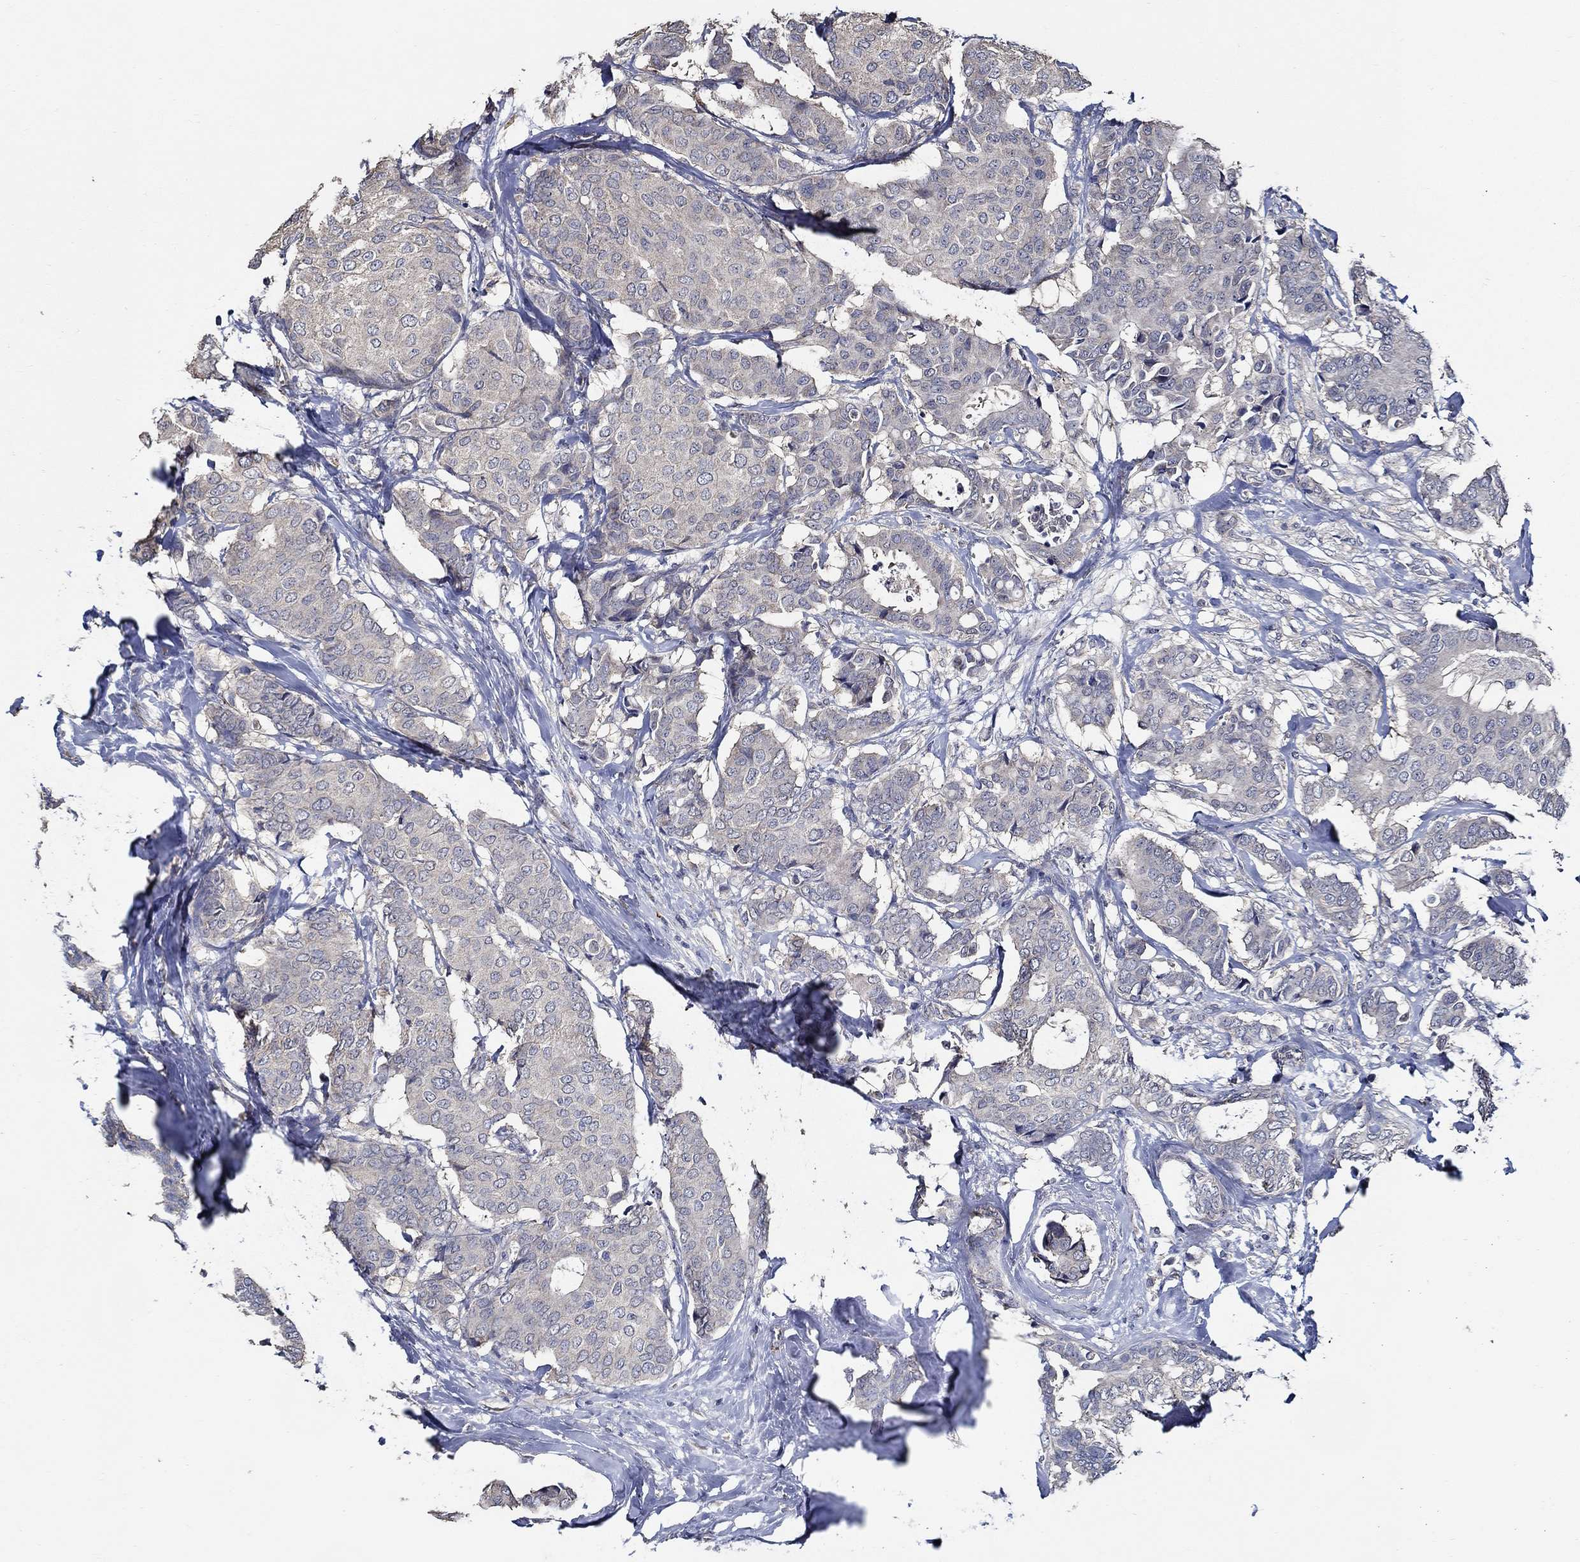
{"staining": {"intensity": "negative", "quantity": "none", "location": "none"}, "tissue": "breast cancer", "cell_type": "Tumor cells", "image_type": "cancer", "snomed": [{"axis": "morphology", "description": "Duct carcinoma"}, {"axis": "topography", "description": "Breast"}], "caption": "An immunohistochemistry (IHC) histopathology image of breast cancer is shown. There is no staining in tumor cells of breast cancer.", "gene": "WDR53", "patient": {"sex": "female", "age": 75}}